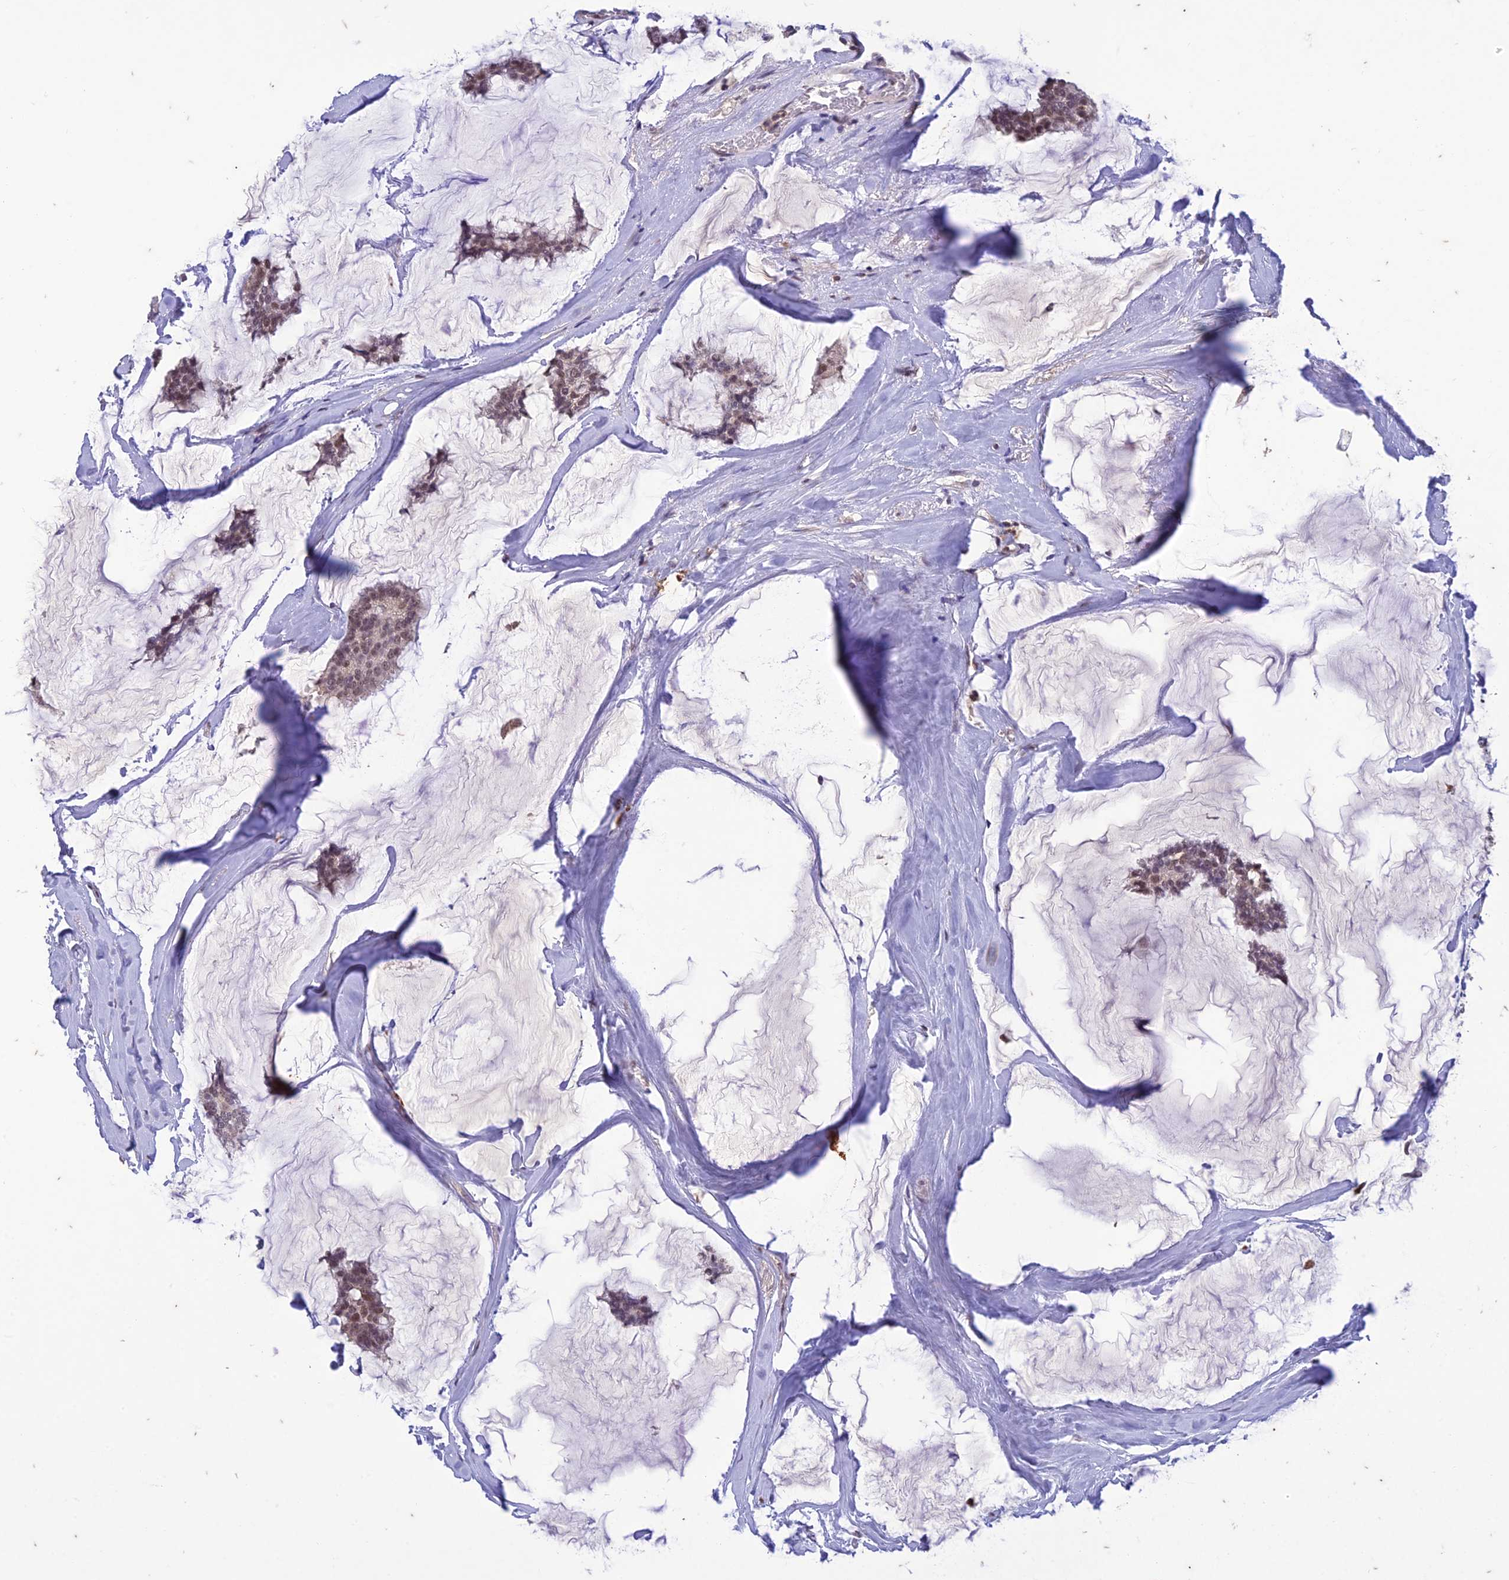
{"staining": {"intensity": "weak", "quantity": ">75%", "location": "nuclear"}, "tissue": "breast cancer", "cell_type": "Tumor cells", "image_type": "cancer", "snomed": [{"axis": "morphology", "description": "Duct carcinoma"}, {"axis": "topography", "description": "Breast"}], "caption": "Brown immunohistochemical staining in human breast cancer (infiltrating ductal carcinoma) demonstrates weak nuclear staining in about >75% of tumor cells.", "gene": "POP4", "patient": {"sex": "female", "age": 93}}